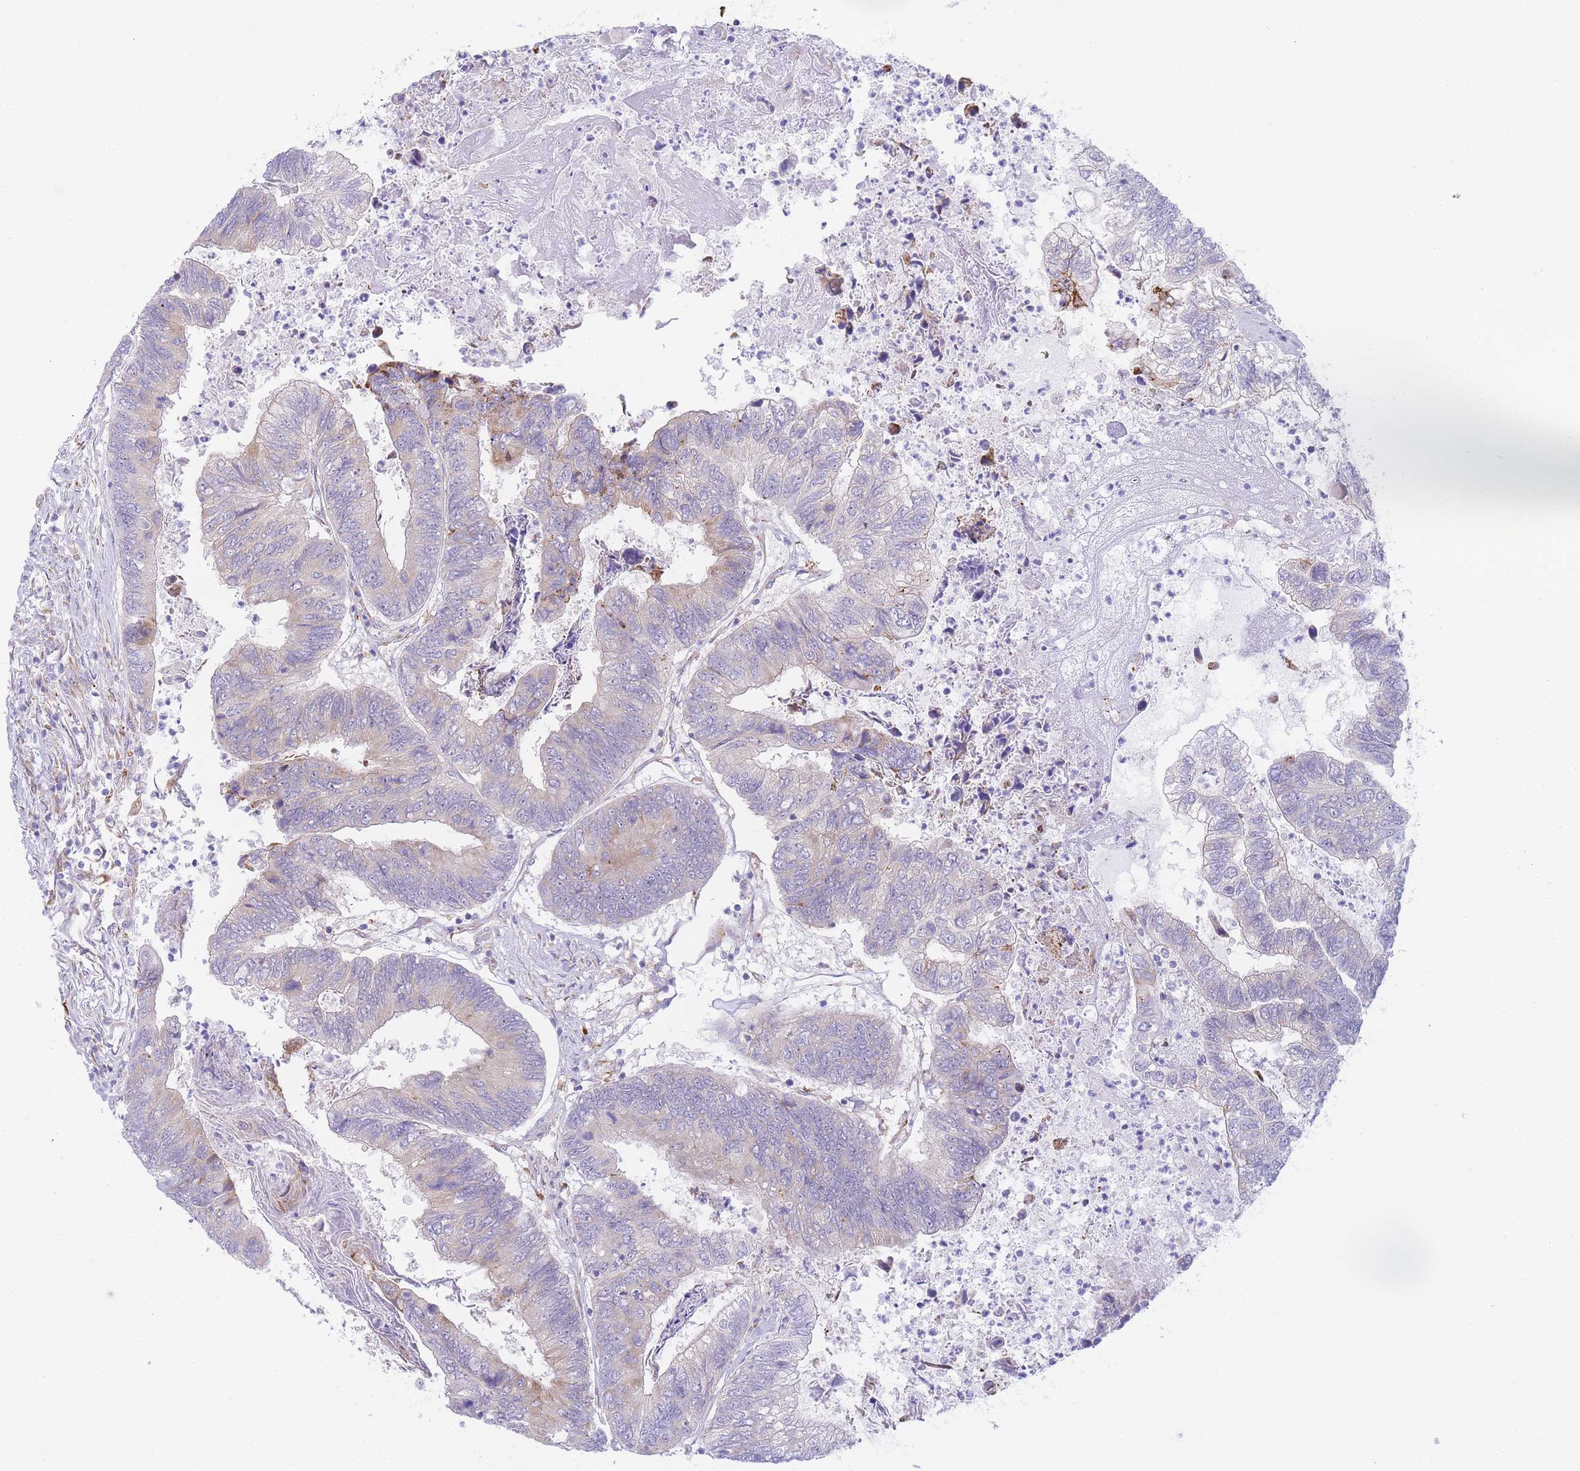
{"staining": {"intensity": "weak", "quantity": "25%-75%", "location": "cytoplasmic/membranous"}, "tissue": "colorectal cancer", "cell_type": "Tumor cells", "image_type": "cancer", "snomed": [{"axis": "morphology", "description": "Adenocarcinoma, NOS"}, {"axis": "topography", "description": "Colon"}], "caption": "This is a photomicrograph of immunohistochemistry staining of colorectal cancer (adenocarcinoma), which shows weak staining in the cytoplasmic/membranous of tumor cells.", "gene": "ZNF510", "patient": {"sex": "female", "age": 67}}